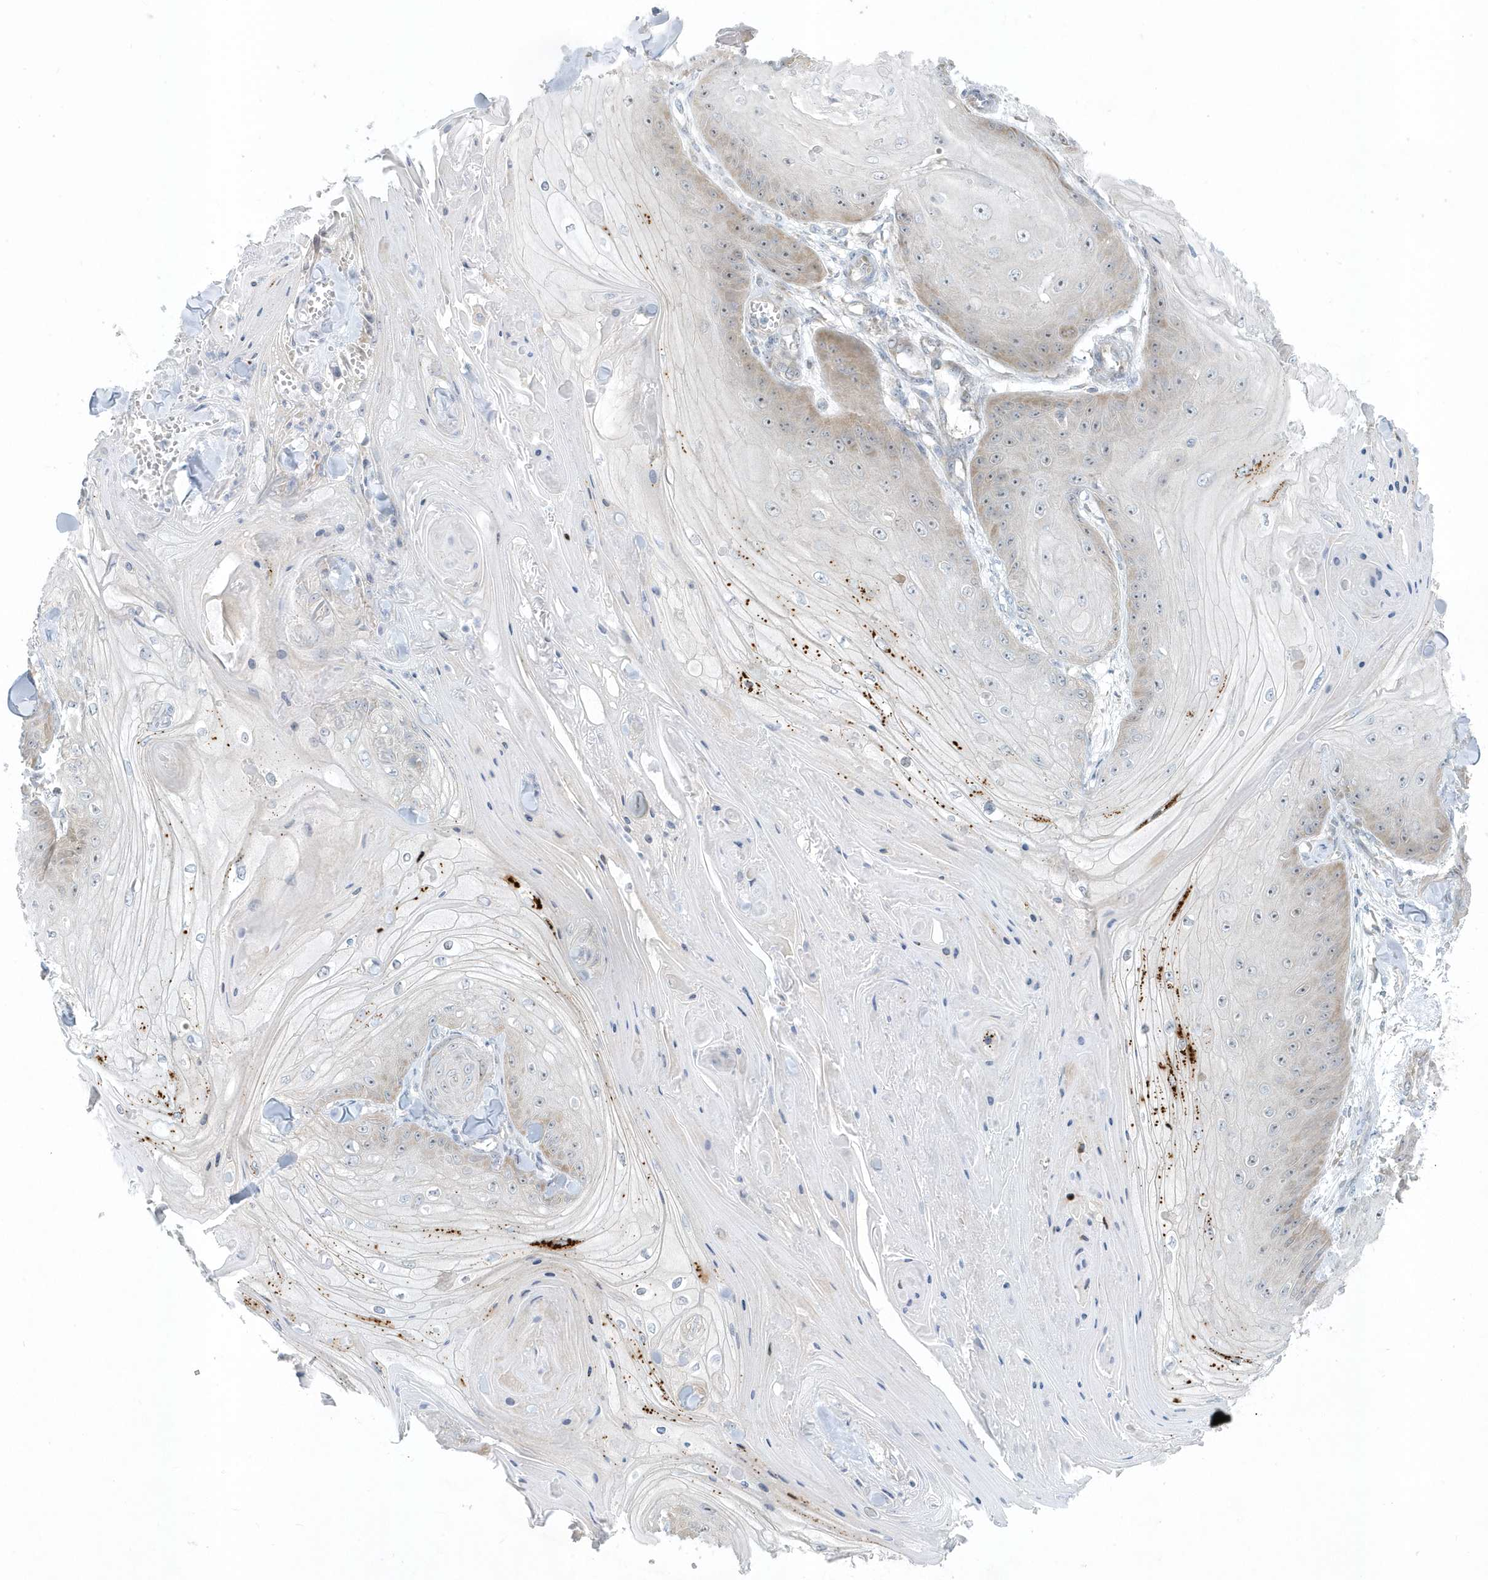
{"staining": {"intensity": "weak", "quantity": "<25%", "location": "cytoplasmic/membranous"}, "tissue": "skin cancer", "cell_type": "Tumor cells", "image_type": "cancer", "snomed": [{"axis": "morphology", "description": "Squamous cell carcinoma, NOS"}, {"axis": "topography", "description": "Skin"}], "caption": "An immunohistochemistry (IHC) image of skin cancer is shown. There is no staining in tumor cells of skin cancer.", "gene": "SCN3A", "patient": {"sex": "male", "age": 74}}